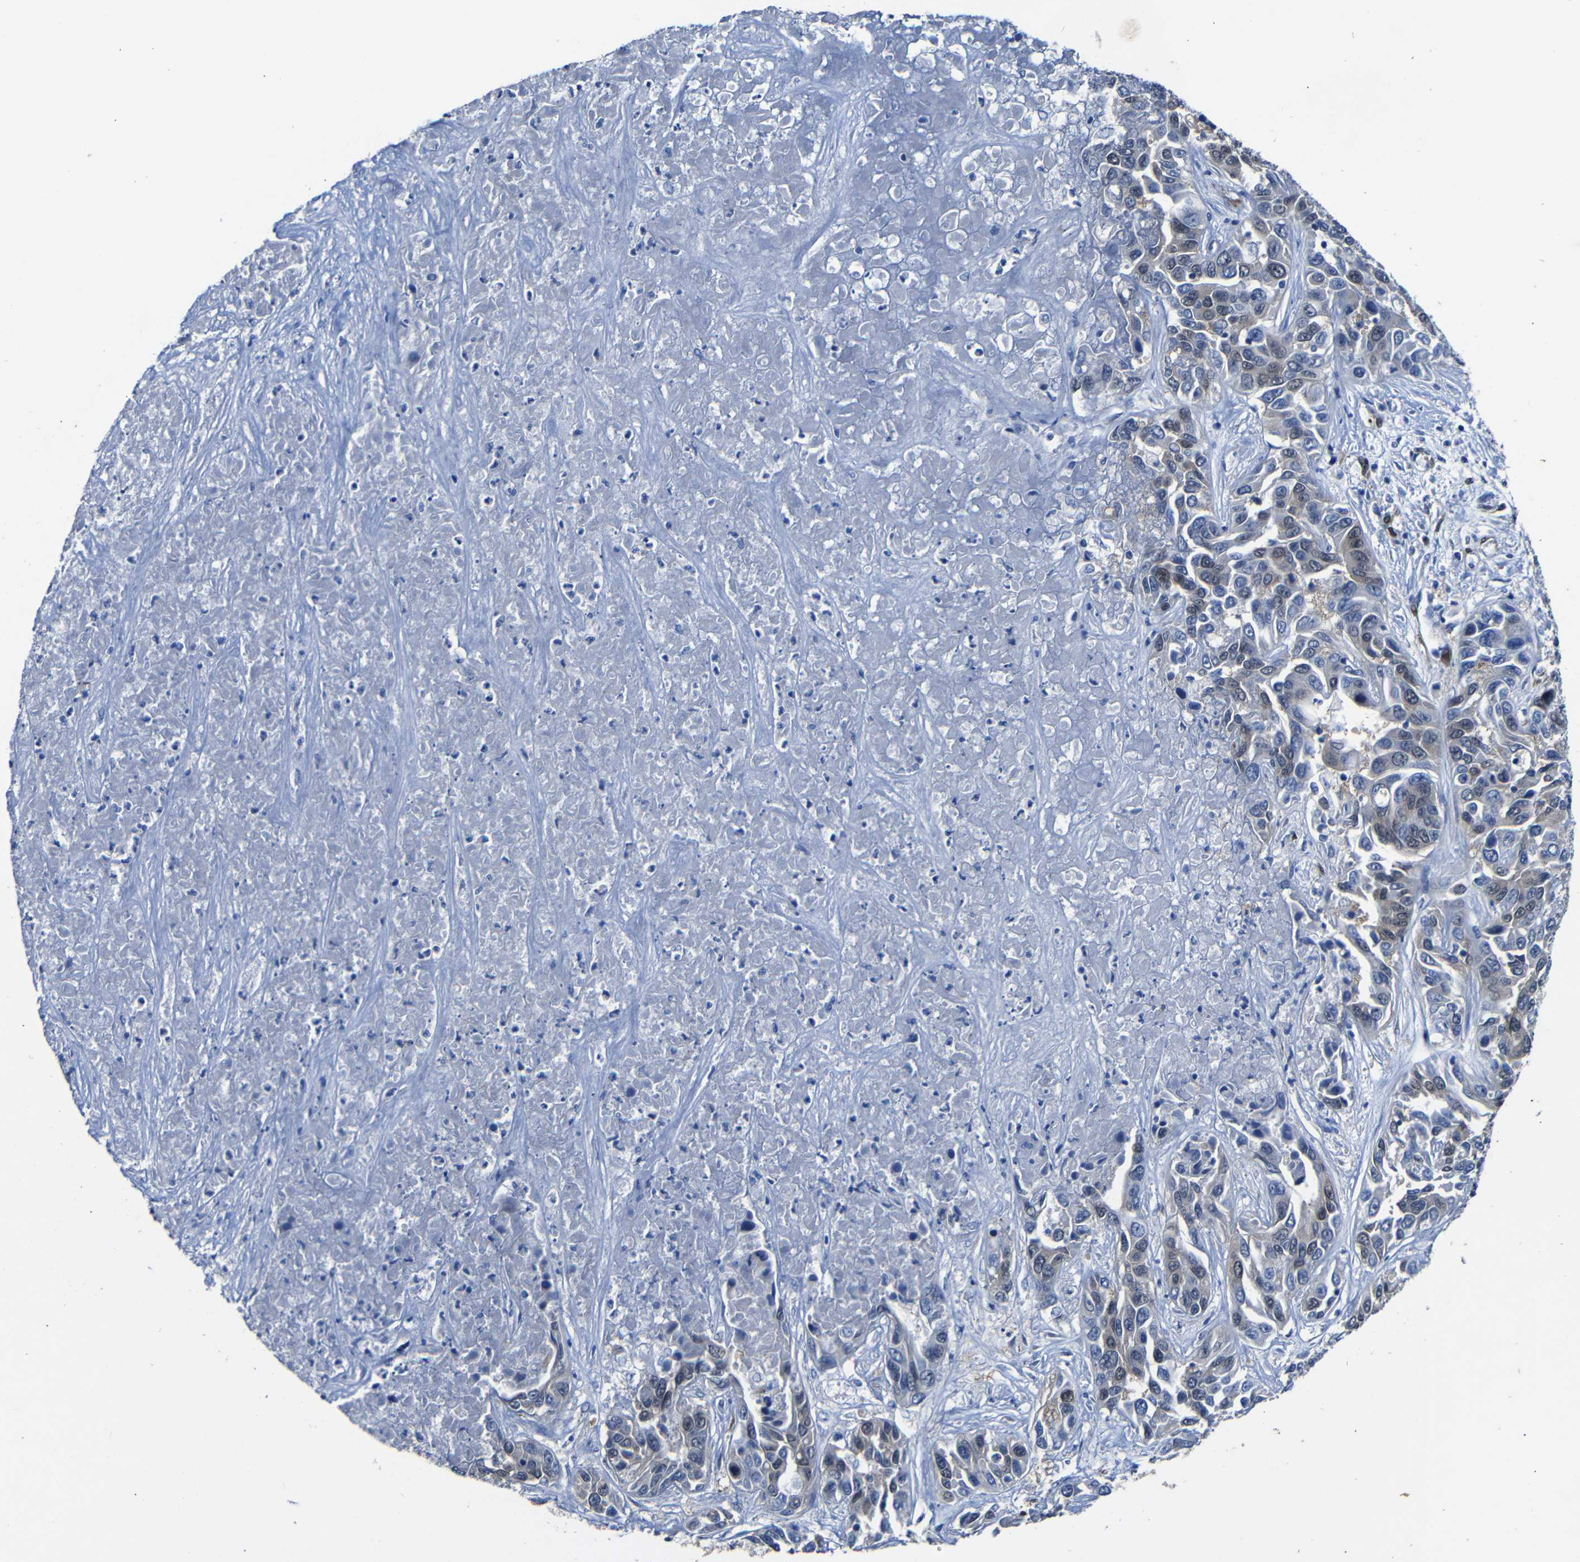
{"staining": {"intensity": "weak", "quantity": ">75%", "location": "cytoplasmic/membranous,nuclear"}, "tissue": "liver cancer", "cell_type": "Tumor cells", "image_type": "cancer", "snomed": [{"axis": "morphology", "description": "Cholangiocarcinoma"}, {"axis": "topography", "description": "Liver"}], "caption": "A photomicrograph of cholangiocarcinoma (liver) stained for a protein shows weak cytoplasmic/membranous and nuclear brown staining in tumor cells.", "gene": "YAP1", "patient": {"sex": "female", "age": 52}}